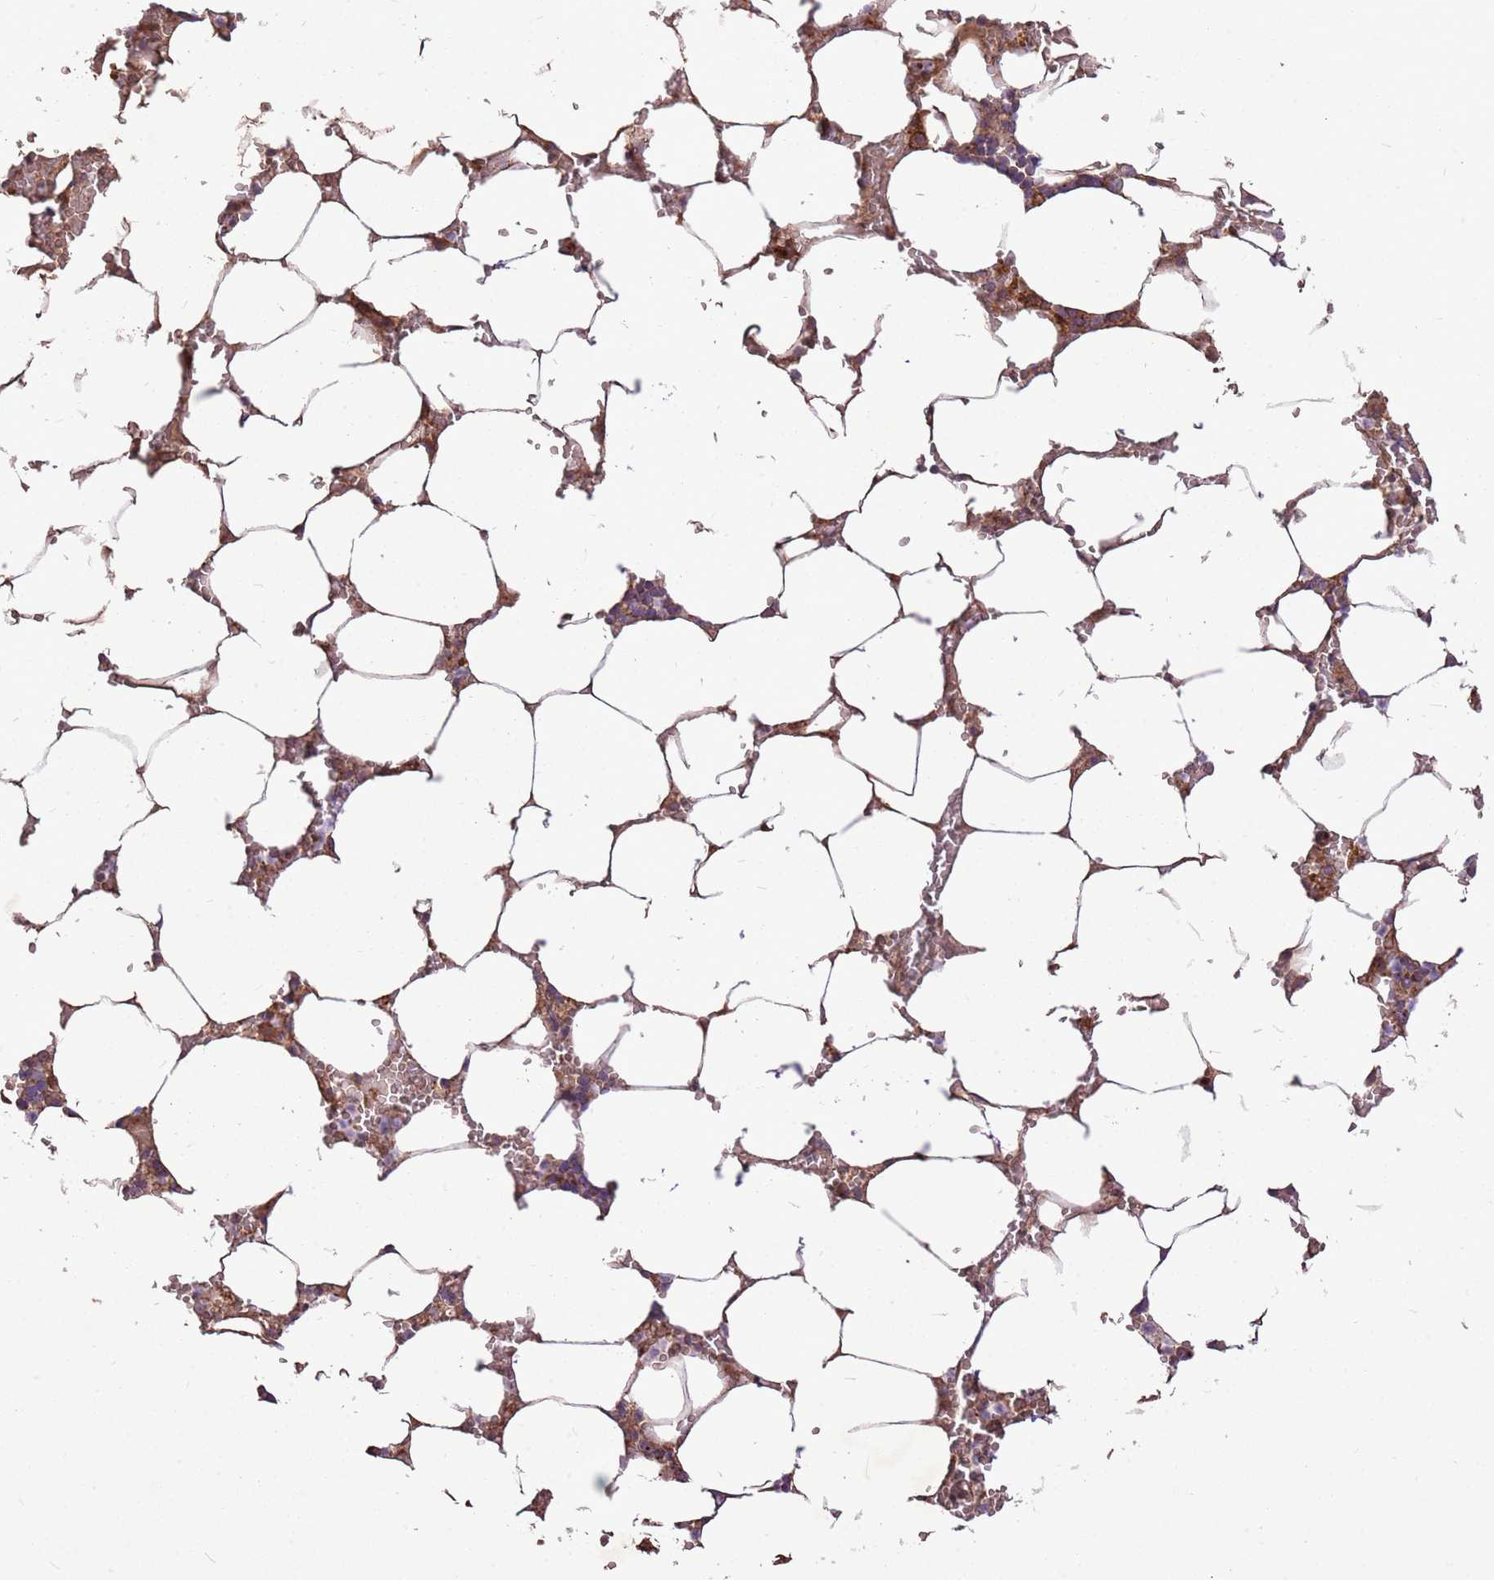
{"staining": {"intensity": "moderate", "quantity": "25%-75%", "location": "cytoplasmic/membranous"}, "tissue": "bone marrow", "cell_type": "Hematopoietic cells", "image_type": "normal", "snomed": [{"axis": "morphology", "description": "Normal tissue, NOS"}, {"axis": "topography", "description": "Bone marrow"}], "caption": "A brown stain labels moderate cytoplasmic/membranous staining of a protein in hematopoietic cells of benign human bone marrow.", "gene": "ANKRD24", "patient": {"sex": "male", "age": 70}}